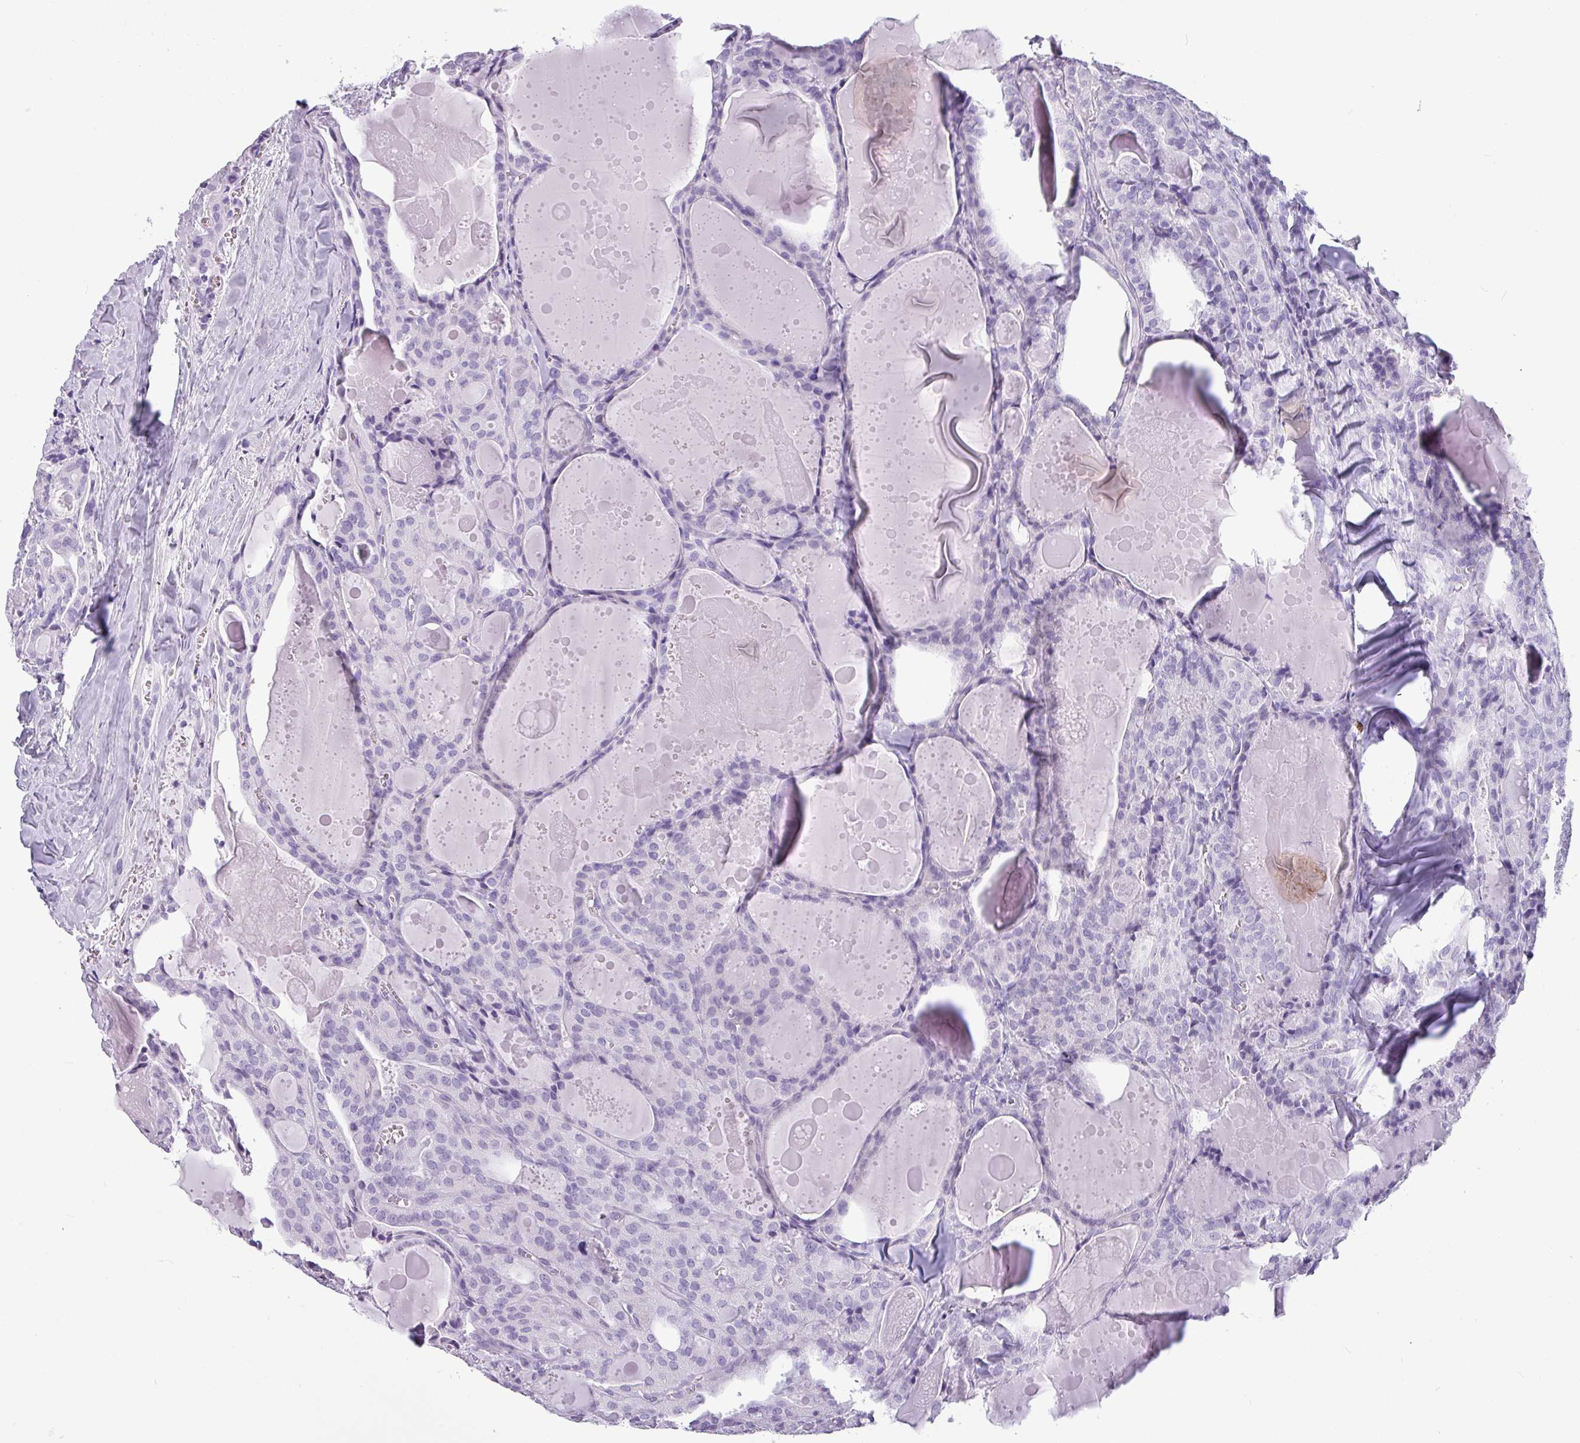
{"staining": {"intensity": "negative", "quantity": "none", "location": "none"}, "tissue": "thyroid cancer", "cell_type": "Tumor cells", "image_type": "cancer", "snomed": [{"axis": "morphology", "description": "Papillary adenocarcinoma, NOS"}, {"axis": "topography", "description": "Thyroid gland"}], "caption": "The micrograph demonstrates no significant positivity in tumor cells of thyroid papillary adenocarcinoma.", "gene": "CRYBB2", "patient": {"sex": "male", "age": 52}}